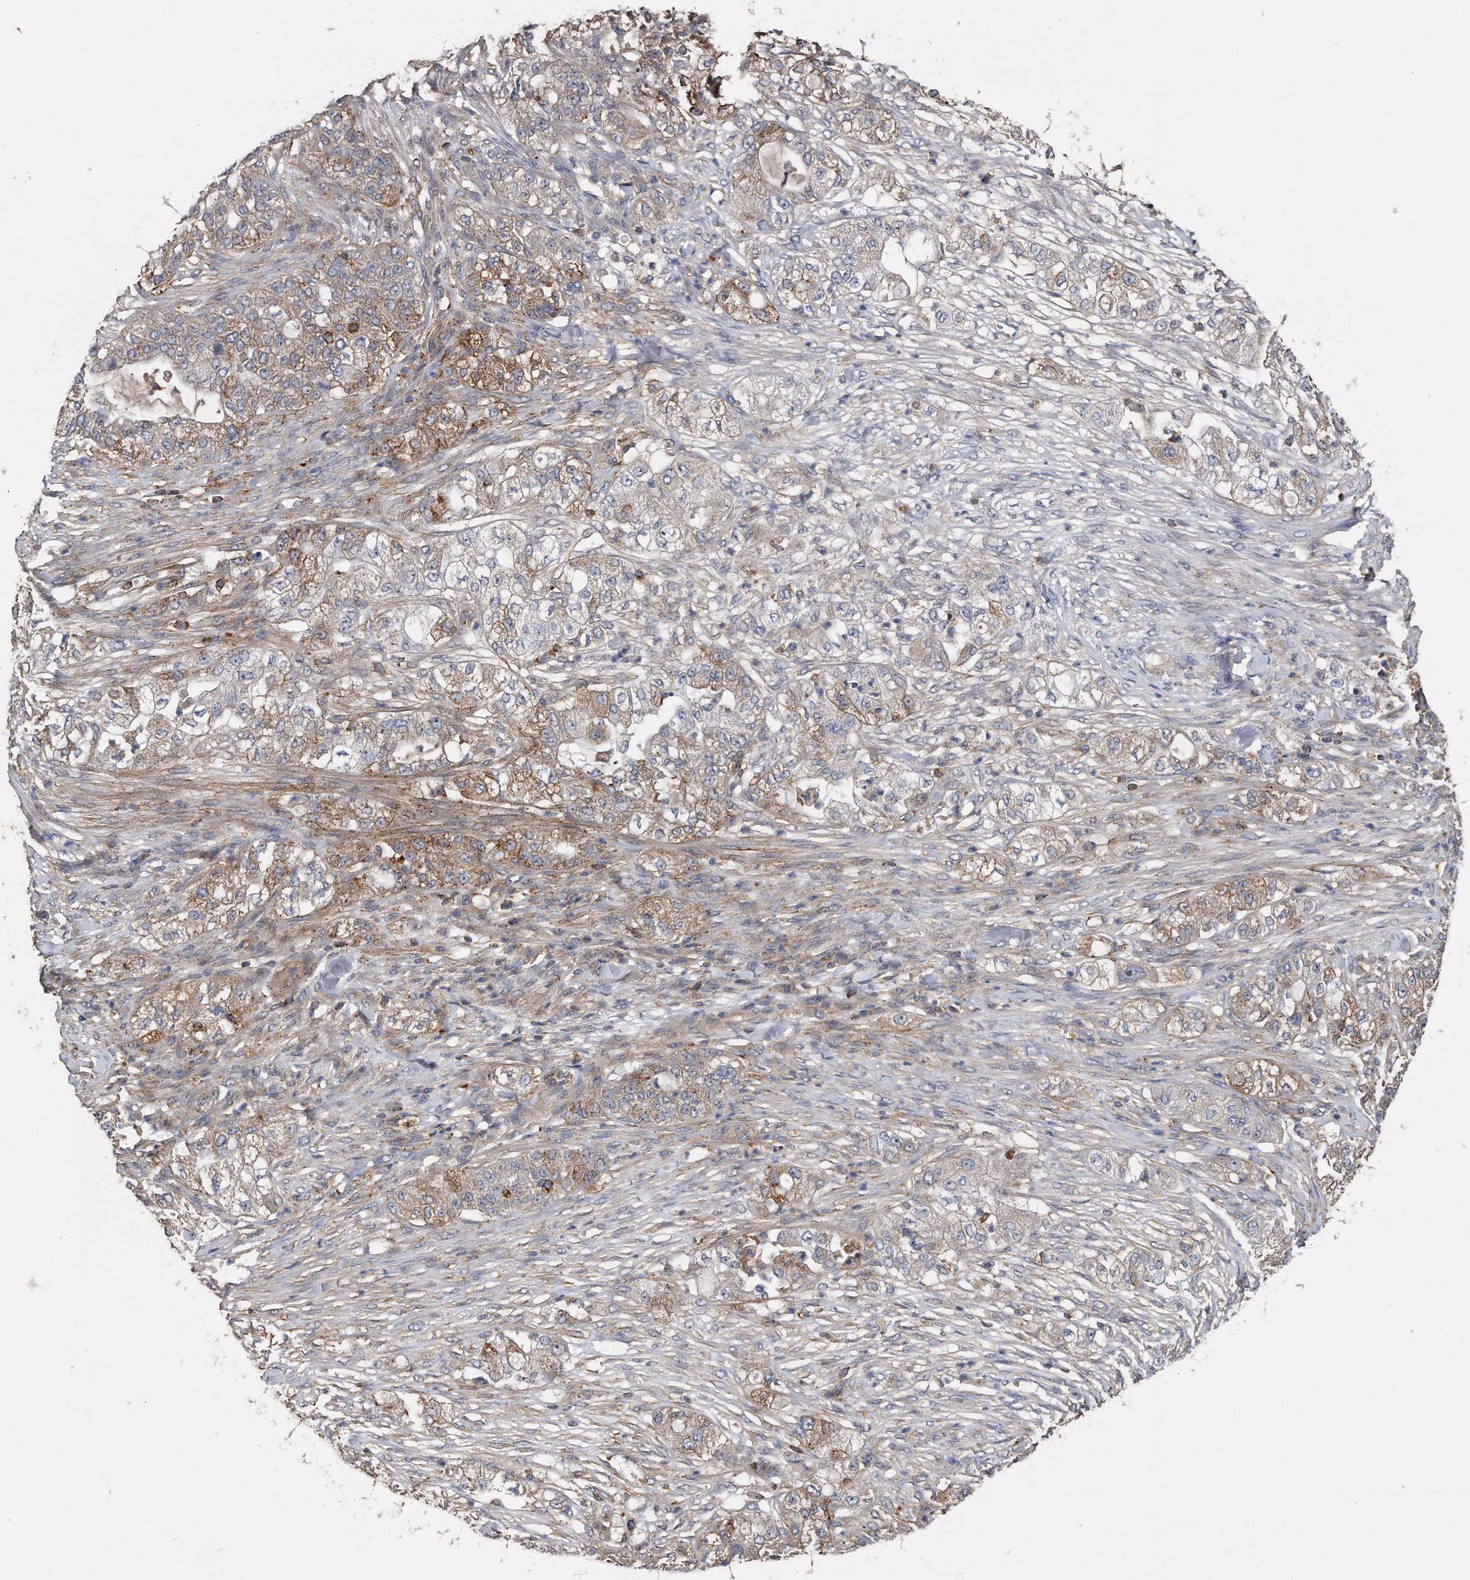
{"staining": {"intensity": "moderate", "quantity": "25%-75%", "location": "cytoplasmic/membranous"}, "tissue": "pancreatic cancer", "cell_type": "Tumor cells", "image_type": "cancer", "snomed": [{"axis": "morphology", "description": "Adenocarcinoma, NOS"}, {"axis": "topography", "description": "Pancreas"}], "caption": "IHC staining of pancreatic cancer (adenocarcinoma), which displays medium levels of moderate cytoplasmic/membranous expression in approximately 25%-75% of tumor cells indicating moderate cytoplasmic/membranous protein positivity. The staining was performed using DAB (brown) for protein detection and nuclei were counterstained in hematoxylin (blue).", "gene": "KCND3", "patient": {"sex": "female", "age": 78}}